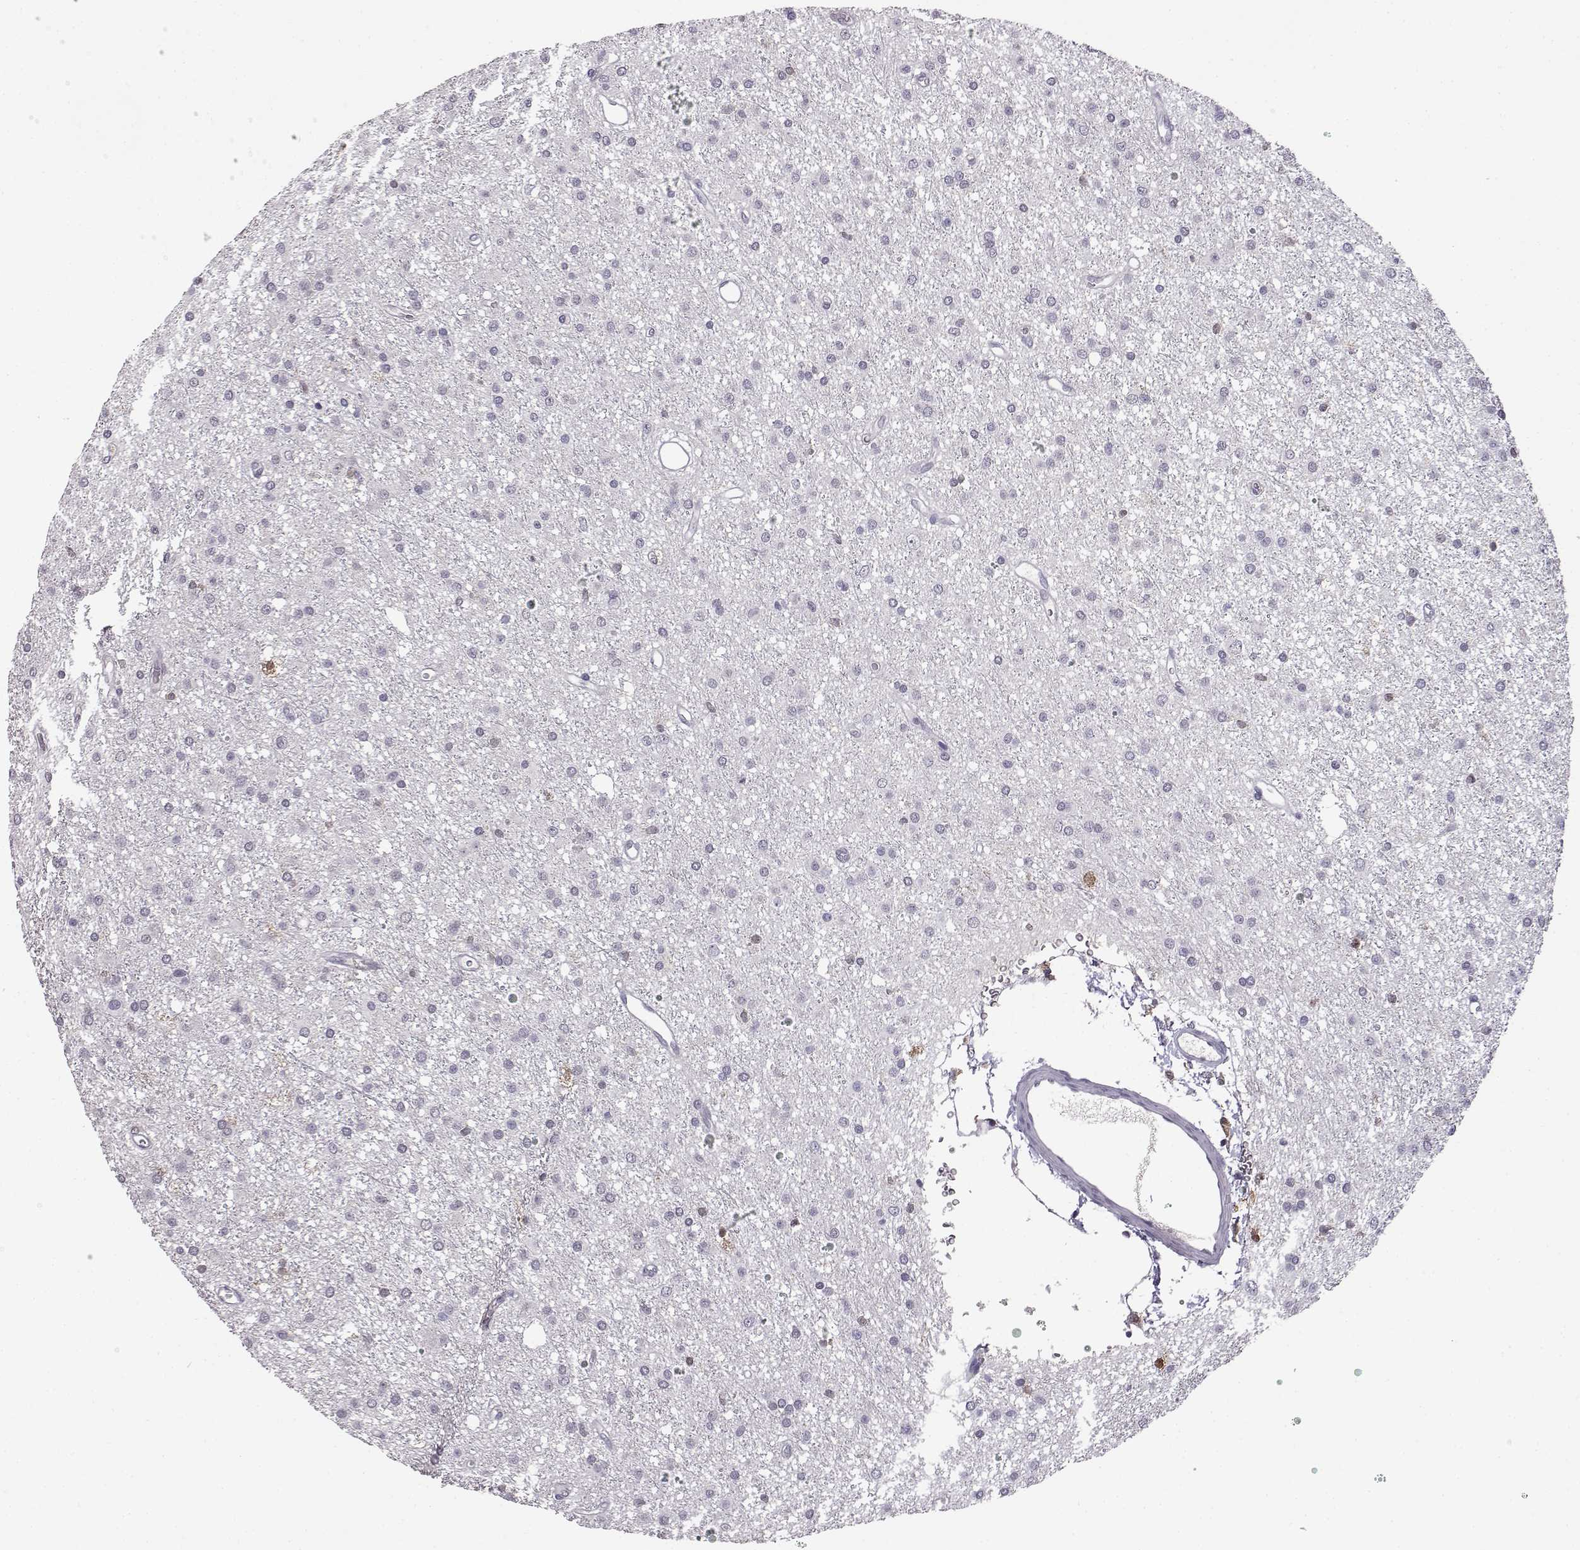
{"staining": {"intensity": "negative", "quantity": "none", "location": "none"}, "tissue": "glioma", "cell_type": "Tumor cells", "image_type": "cancer", "snomed": [{"axis": "morphology", "description": "Glioma, malignant, Low grade"}, {"axis": "topography", "description": "Brain"}], "caption": "Immunohistochemistry photomicrograph of malignant glioma (low-grade) stained for a protein (brown), which reveals no expression in tumor cells.", "gene": "AKR1B1", "patient": {"sex": "male", "age": 27}}